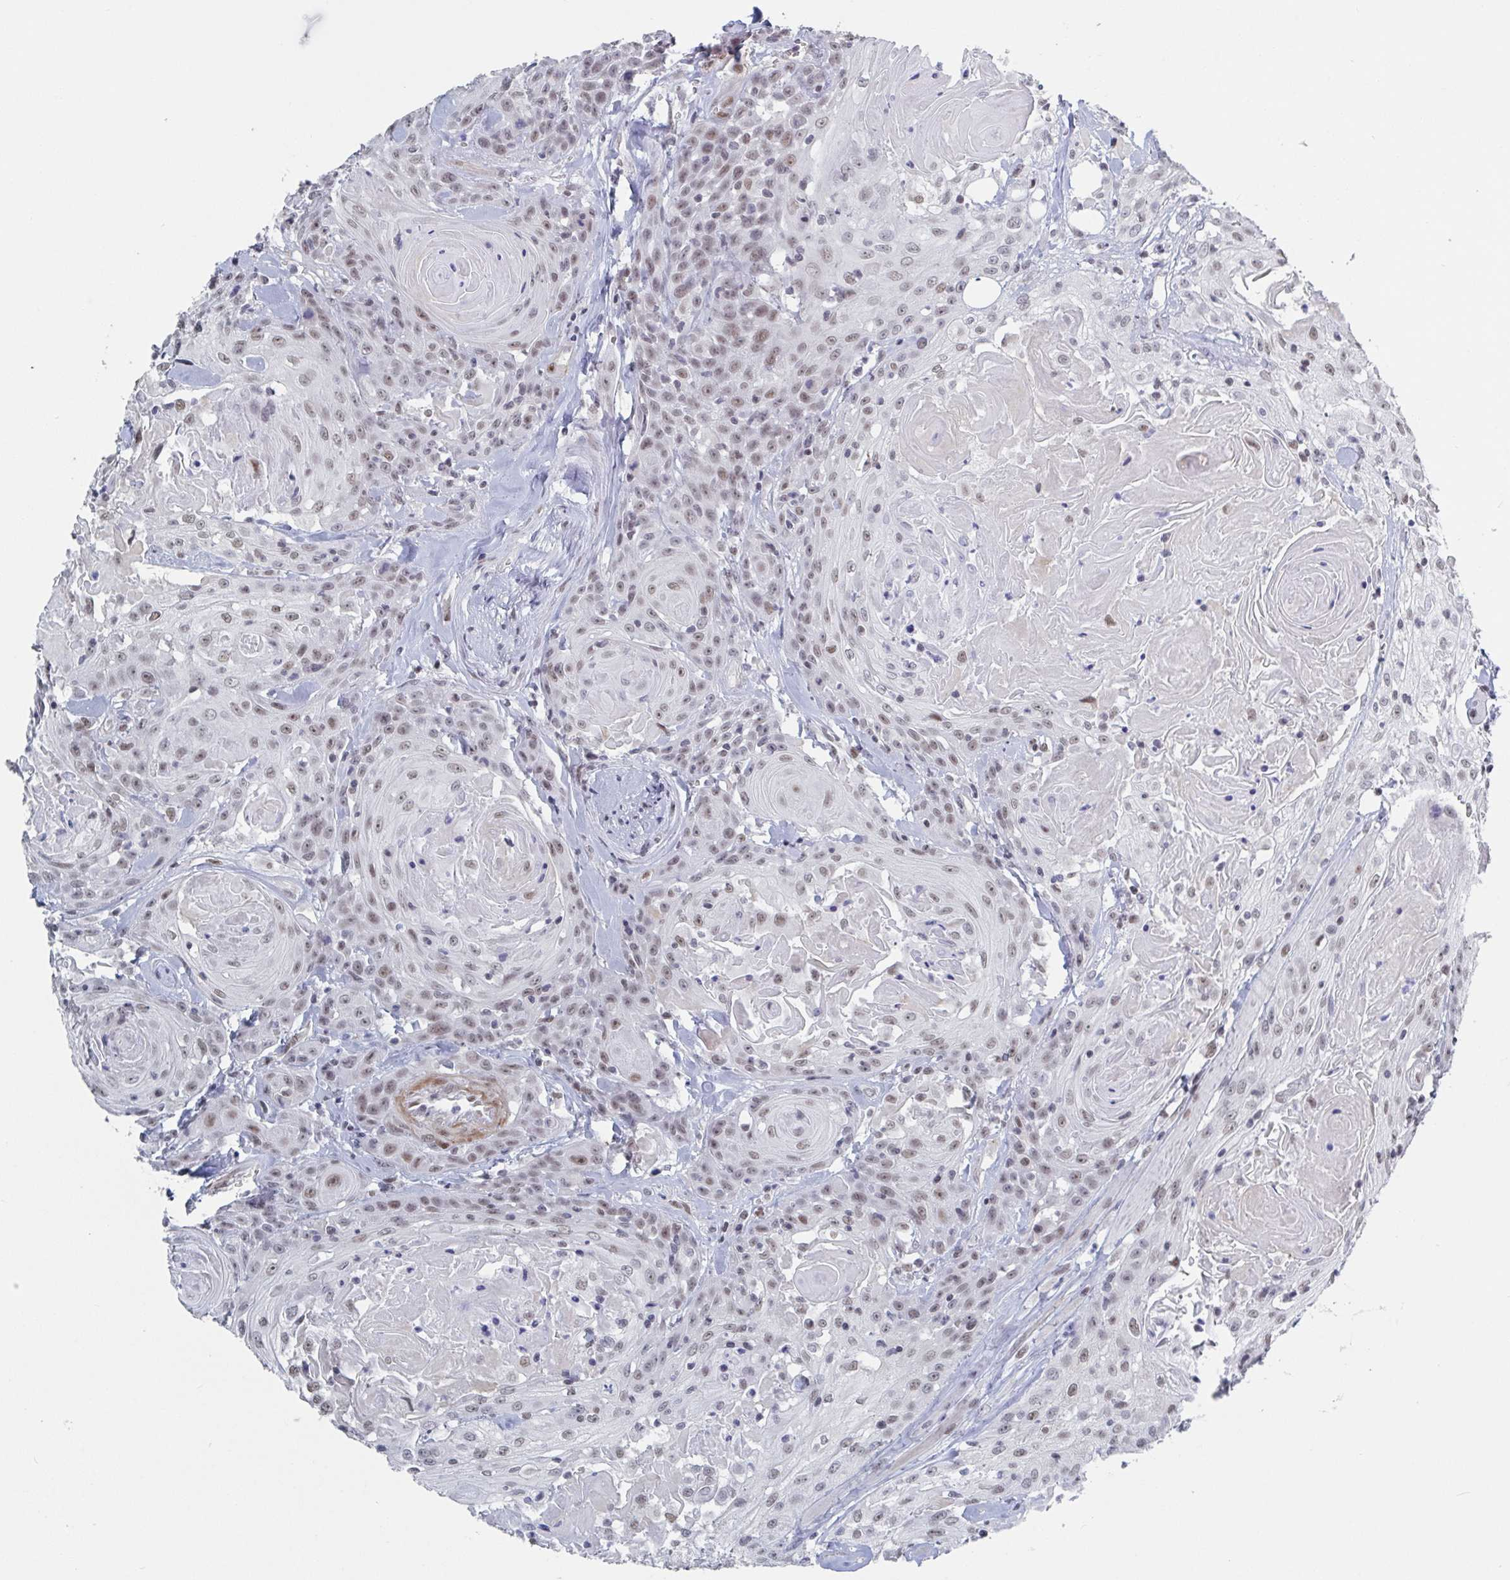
{"staining": {"intensity": "moderate", "quantity": ">75%", "location": "nuclear"}, "tissue": "head and neck cancer", "cell_type": "Tumor cells", "image_type": "cancer", "snomed": [{"axis": "morphology", "description": "Squamous cell carcinoma, NOS"}, {"axis": "topography", "description": "Head-Neck"}], "caption": "A brown stain labels moderate nuclear expression of a protein in squamous cell carcinoma (head and neck) tumor cells.", "gene": "BCL7B", "patient": {"sex": "female", "age": 84}}